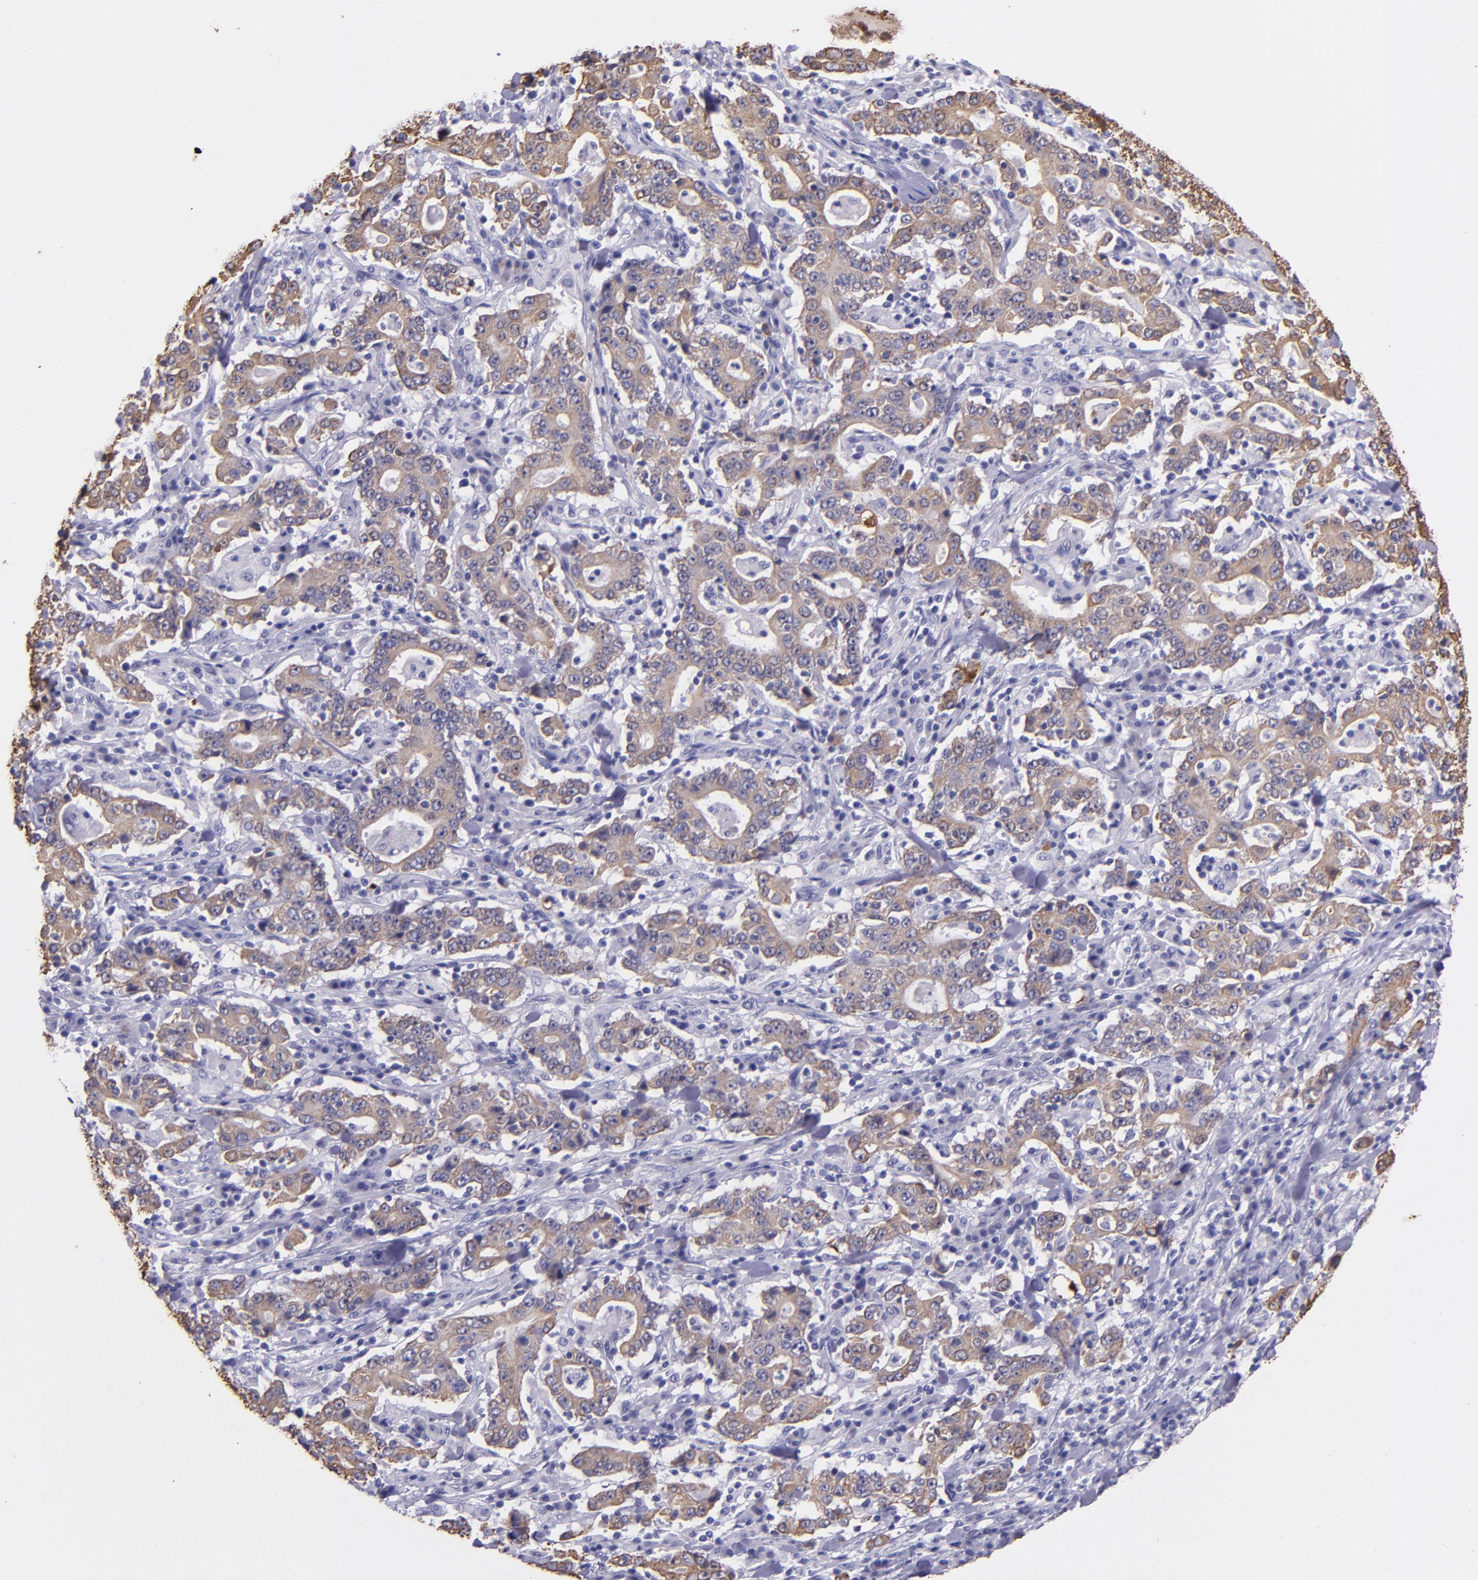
{"staining": {"intensity": "moderate", "quantity": ">75%", "location": "cytoplasmic/membranous"}, "tissue": "stomach cancer", "cell_type": "Tumor cells", "image_type": "cancer", "snomed": [{"axis": "morphology", "description": "Normal tissue, NOS"}, {"axis": "morphology", "description": "Adenocarcinoma, NOS"}, {"axis": "topography", "description": "Stomach, upper"}, {"axis": "topography", "description": "Stomach"}], "caption": "An image showing moderate cytoplasmic/membranous staining in about >75% of tumor cells in adenocarcinoma (stomach), as visualized by brown immunohistochemical staining.", "gene": "KRT4", "patient": {"sex": "male", "age": 59}}